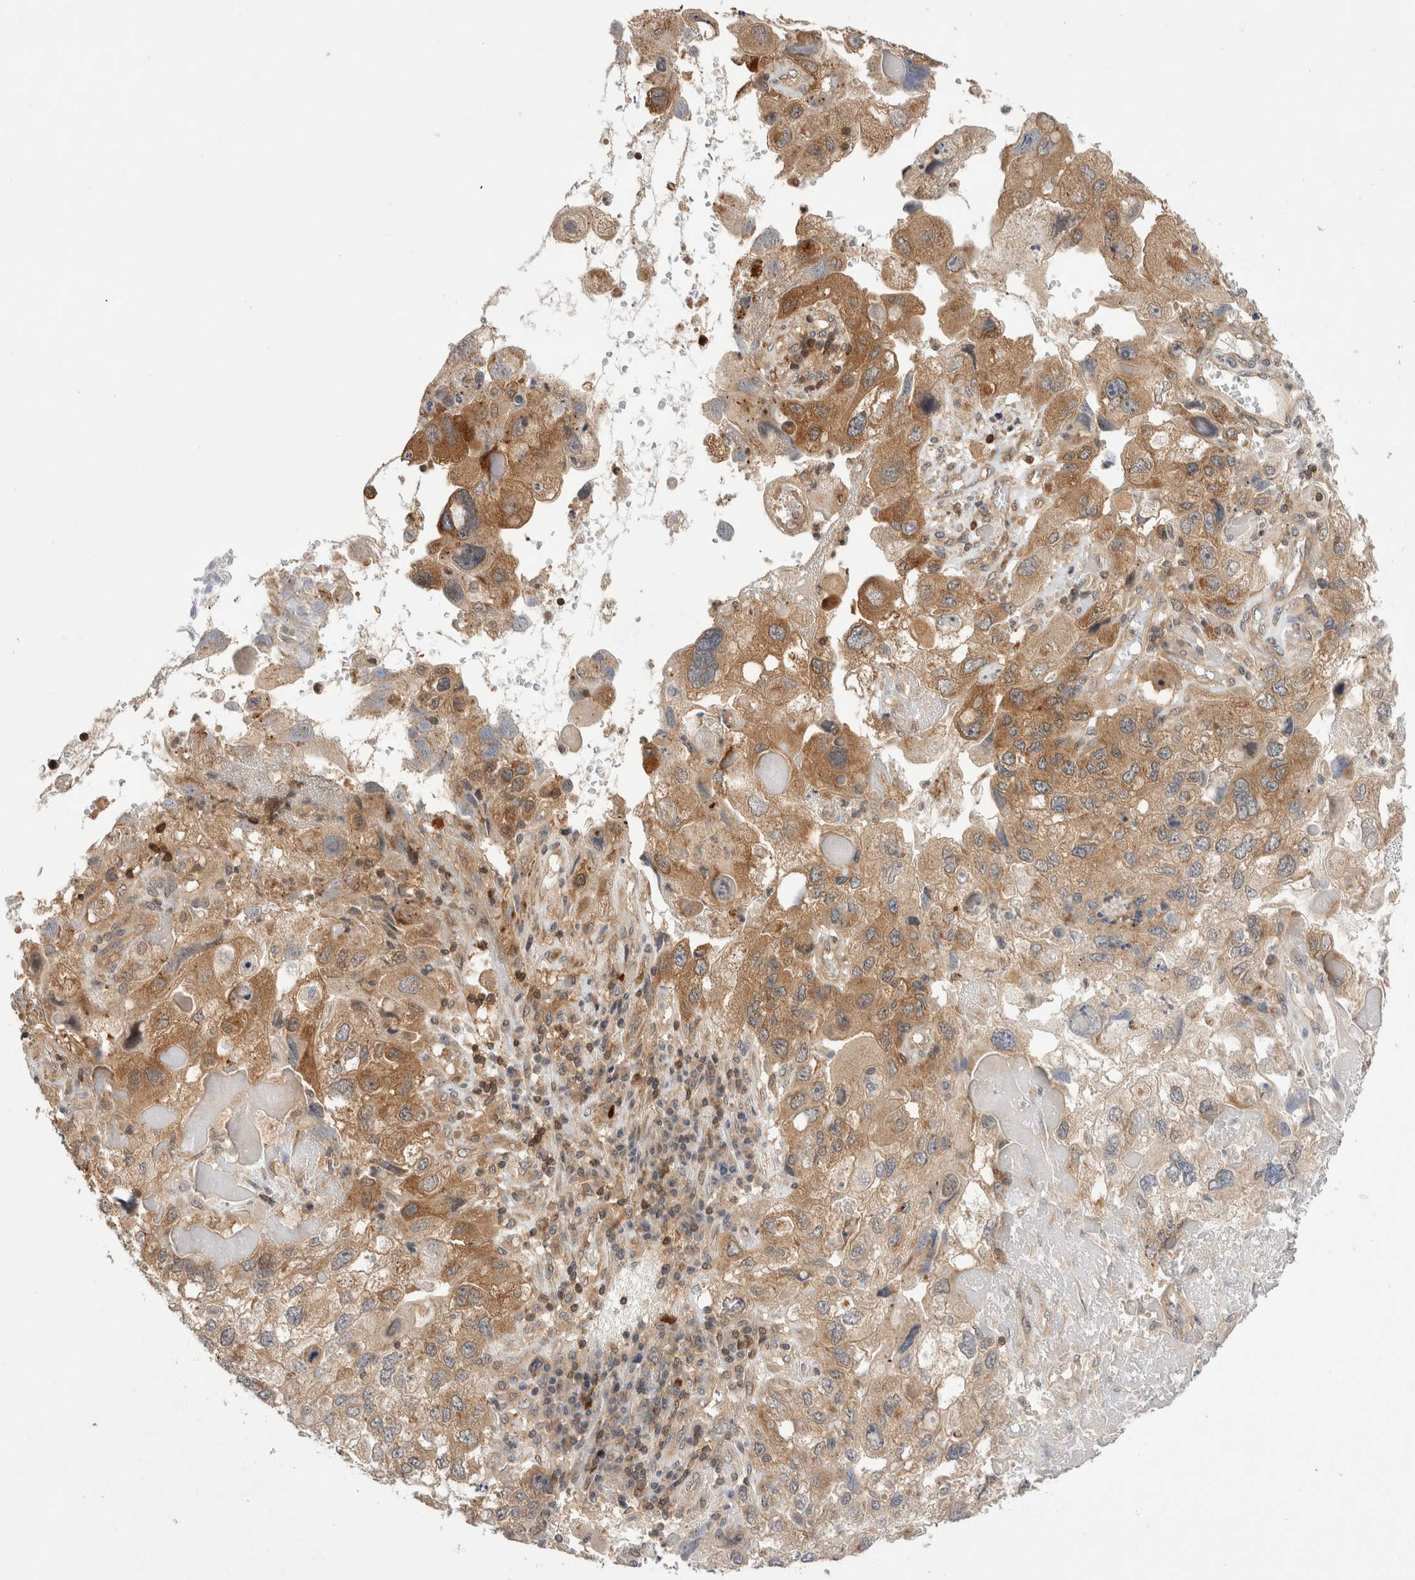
{"staining": {"intensity": "moderate", "quantity": "25%-75%", "location": "cytoplasmic/membranous"}, "tissue": "endometrial cancer", "cell_type": "Tumor cells", "image_type": "cancer", "snomed": [{"axis": "morphology", "description": "Adenocarcinoma, NOS"}, {"axis": "topography", "description": "Endometrium"}], "caption": "Immunohistochemical staining of human adenocarcinoma (endometrial) shows medium levels of moderate cytoplasmic/membranous protein expression in about 25%-75% of tumor cells.", "gene": "NFKB1", "patient": {"sex": "female", "age": 49}}